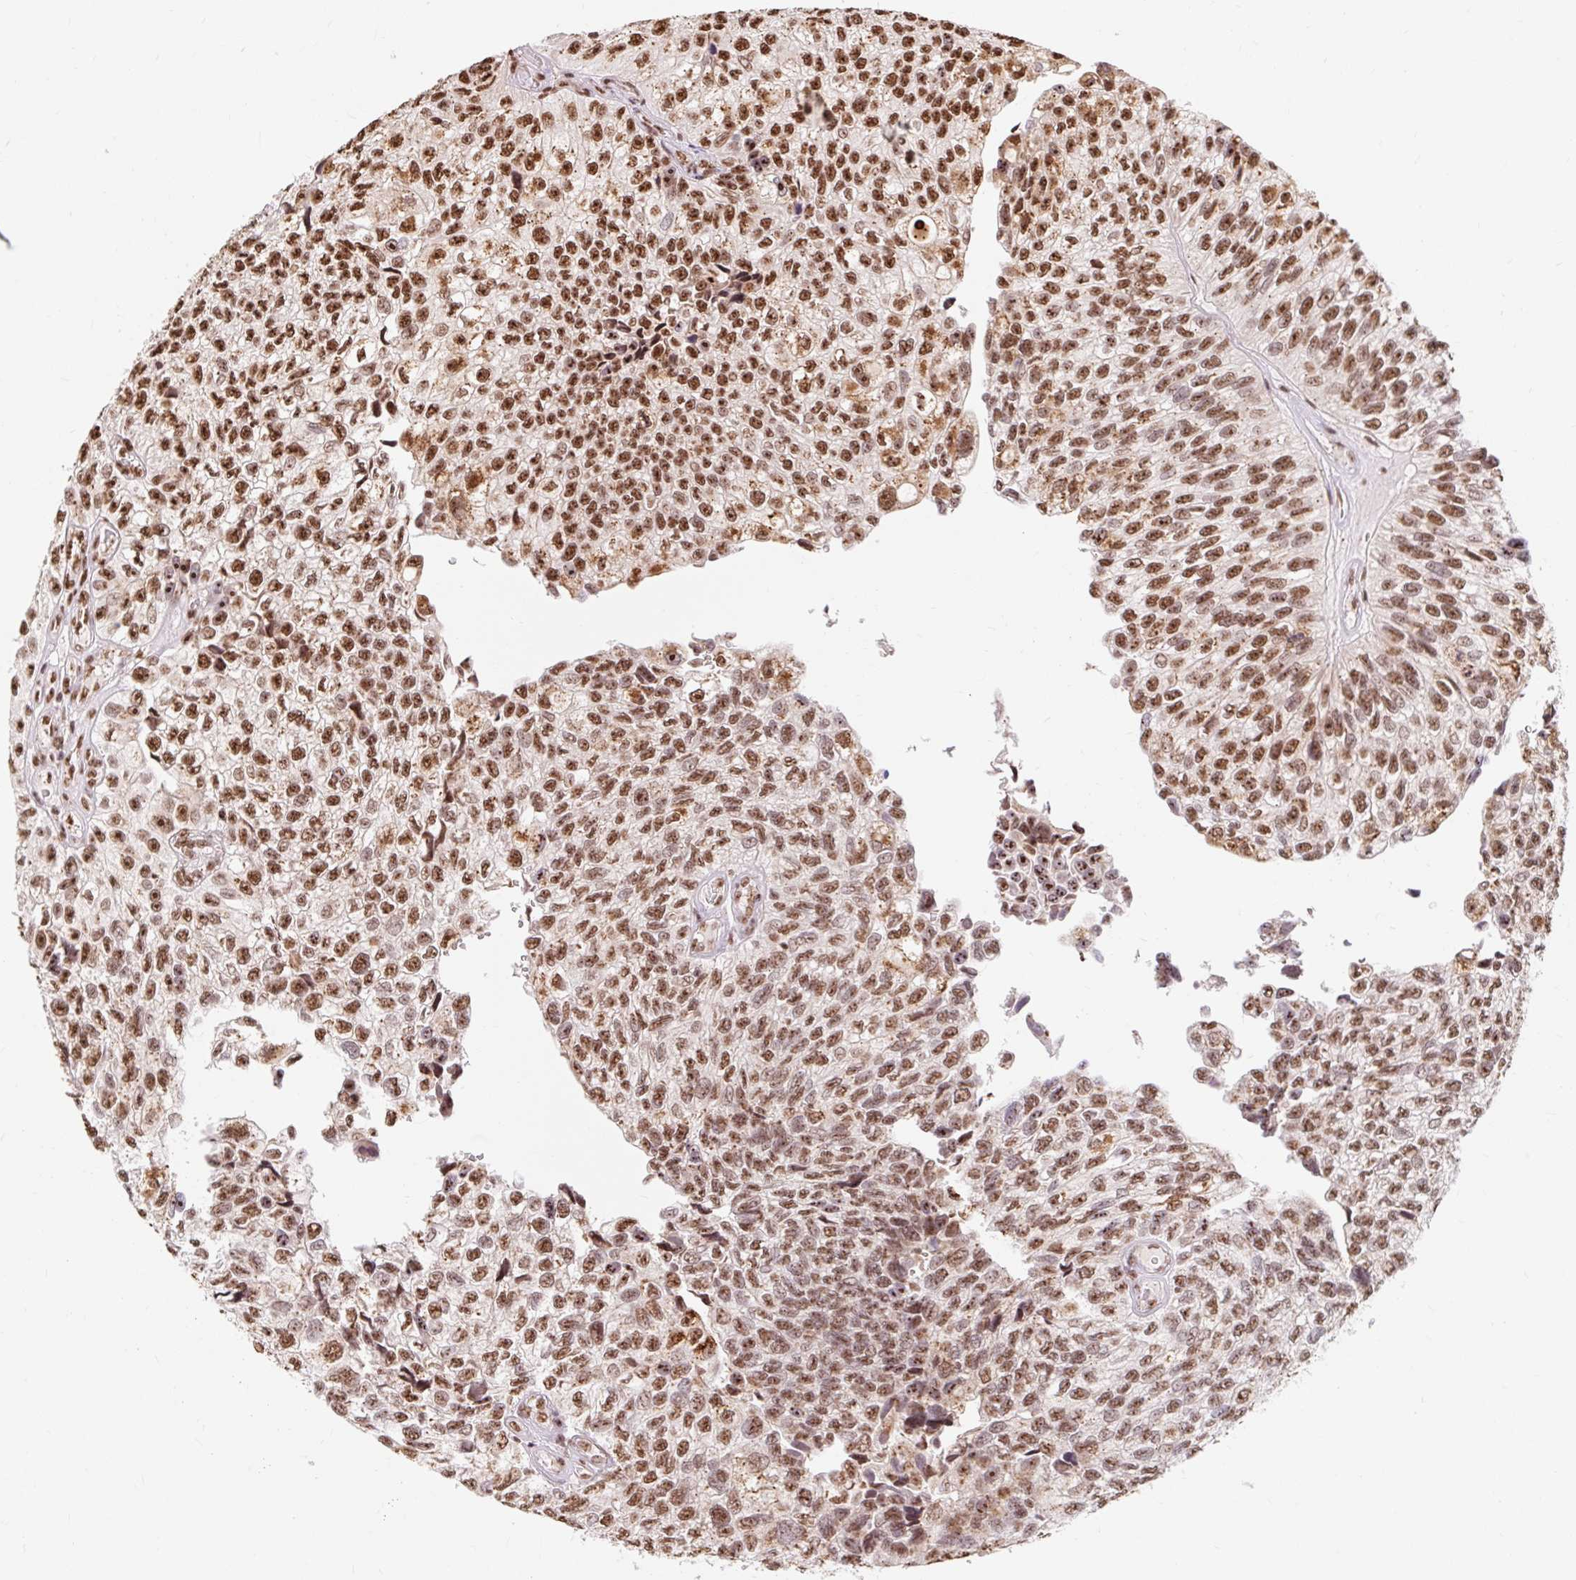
{"staining": {"intensity": "moderate", "quantity": ">75%", "location": "nuclear"}, "tissue": "urothelial cancer", "cell_type": "Tumor cells", "image_type": "cancer", "snomed": [{"axis": "morphology", "description": "Urothelial carcinoma, NOS"}, {"axis": "topography", "description": "Urinary bladder"}], "caption": "About >75% of tumor cells in transitional cell carcinoma reveal moderate nuclear protein staining as visualized by brown immunohistochemical staining.", "gene": "BICRA", "patient": {"sex": "male", "age": 87}}